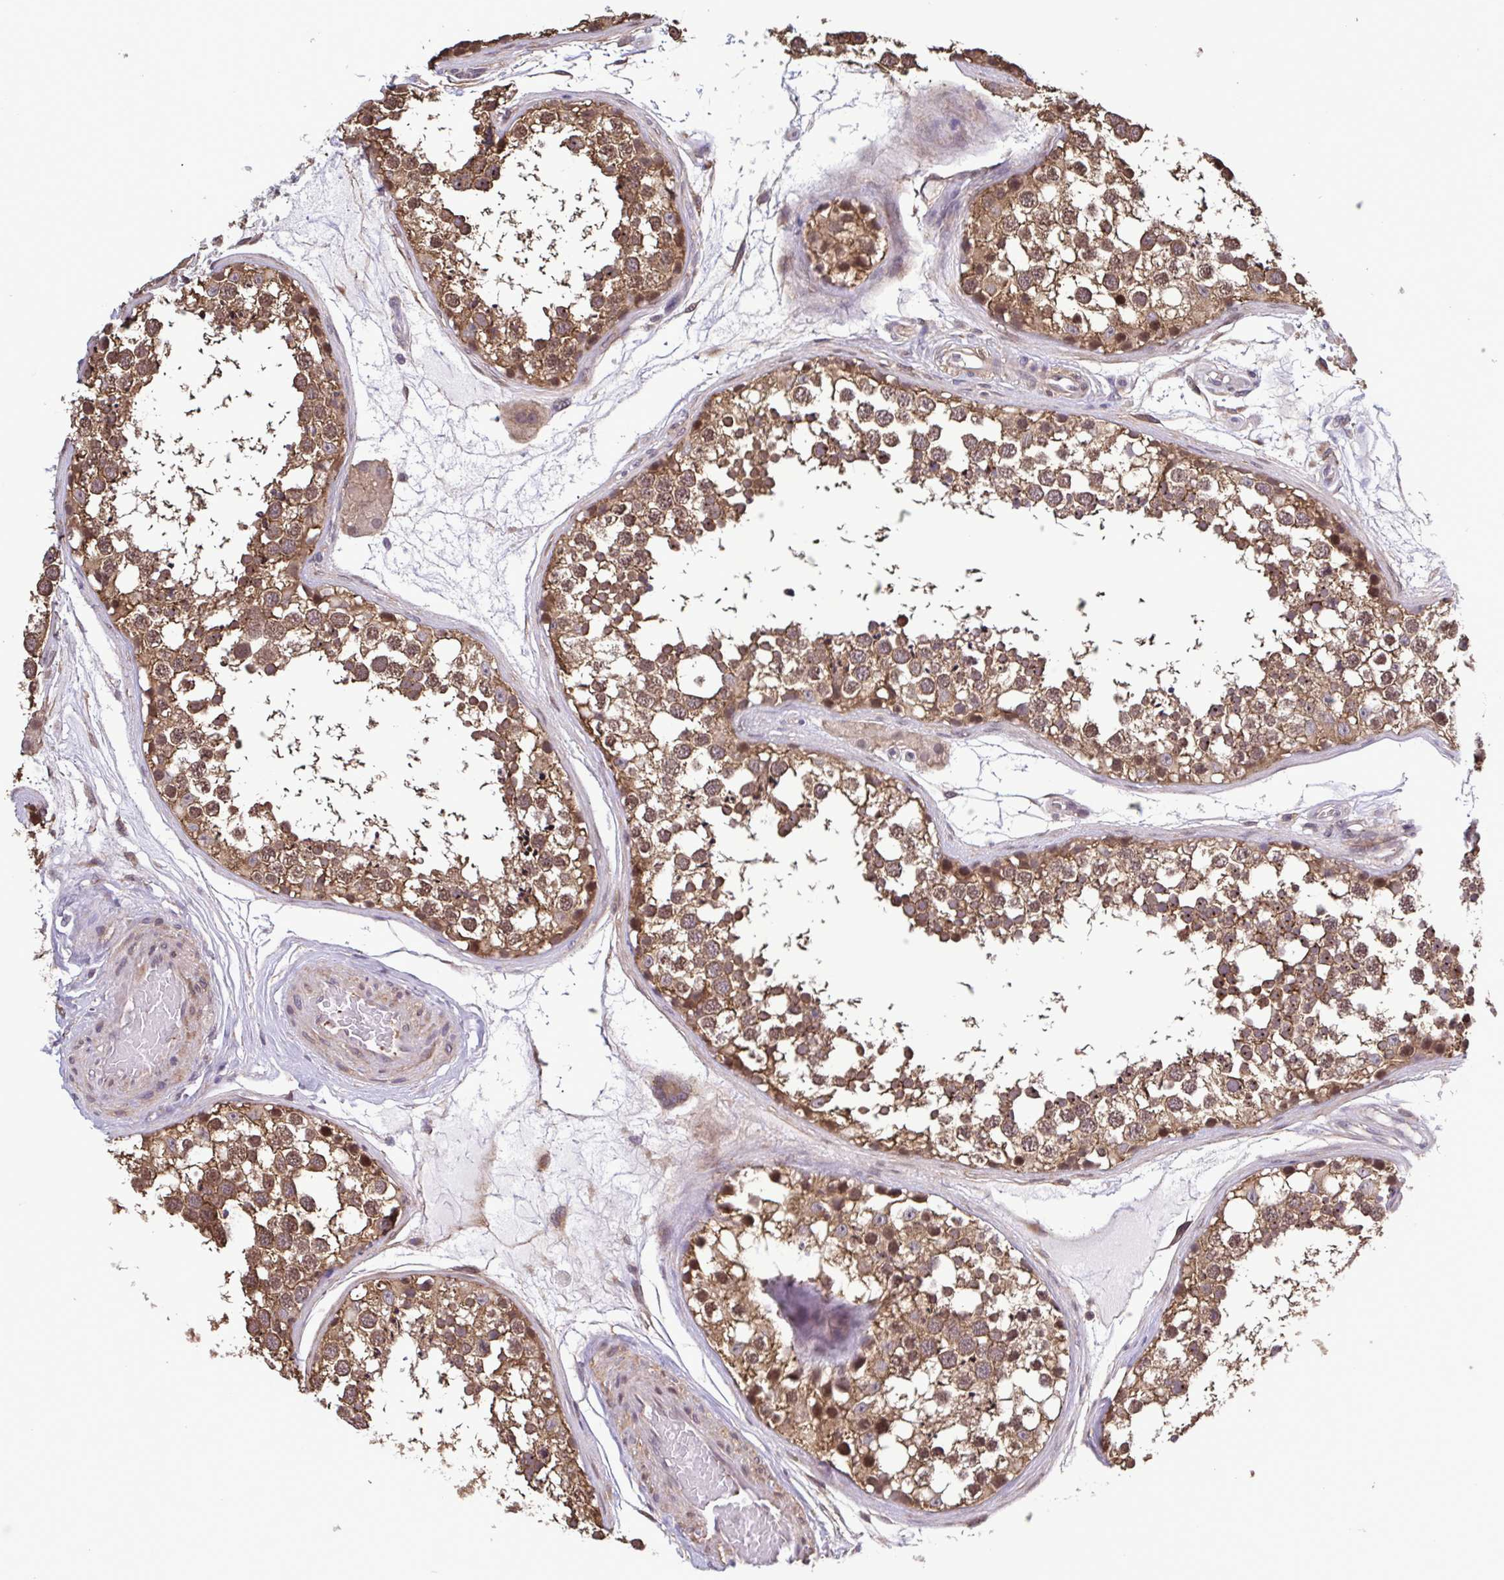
{"staining": {"intensity": "moderate", "quantity": ">75%", "location": "cytoplasmic/membranous,nuclear"}, "tissue": "testis", "cell_type": "Cells in seminiferous ducts", "image_type": "normal", "snomed": [{"axis": "morphology", "description": "Normal tissue, NOS"}, {"axis": "morphology", "description": "Seminoma, NOS"}, {"axis": "topography", "description": "Testis"}], "caption": "Testis stained with immunohistochemistry (IHC) shows moderate cytoplasmic/membranous,nuclear staining in approximately >75% of cells in seminiferous ducts. (DAB (3,3'-diaminobenzidine) IHC with brightfield microscopy, high magnification).", "gene": "ZNF200", "patient": {"sex": "male", "age": 65}}